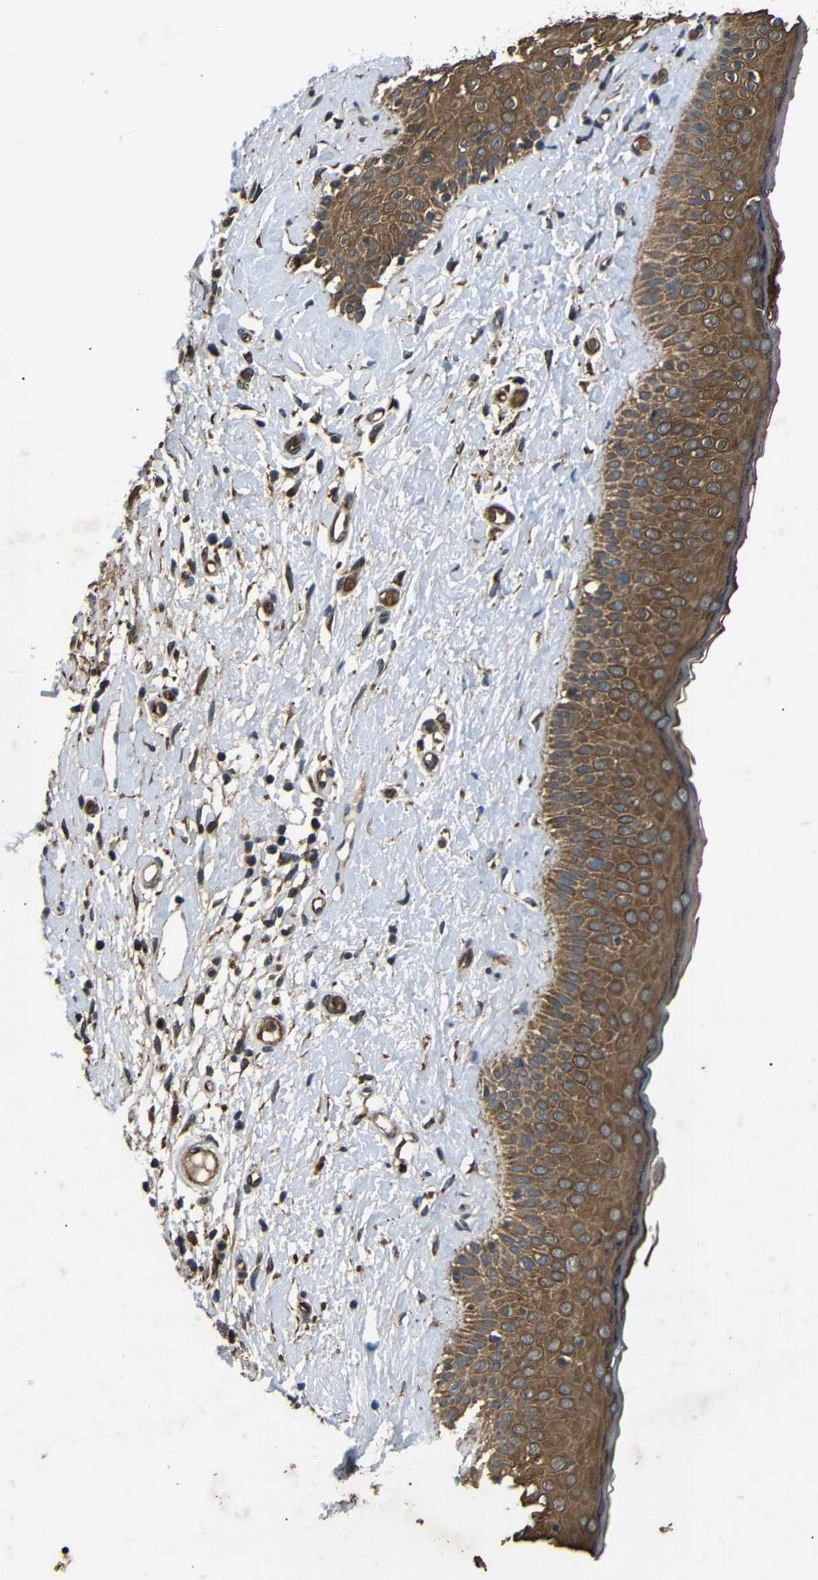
{"staining": {"intensity": "moderate", "quantity": "25%-75%", "location": "cytoplasmic/membranous"}, "tissue": "skin cancer", "cell_type": "Tumor cells", "image_type": "cancer", "snomed": [{"axis": "morphology", "description": "Basal cell carcinoma"}, {"axis": "topography", "description": "Skin"}], "caption": "DAB immunohistochemical staining of human basal cell carcinoma (skin) exhibits moderate cytoplasmic/membranous protein staining in about 25%-75% of tumor cells. The staining is performed using DAB (3,3'-diaminobenzidine) brown chromogen to label protein expression. The nuclei are counter-stained blue using hematoxylin.", "gene": "TRPC1", "patient": {"sex": "female", "age": 84}}